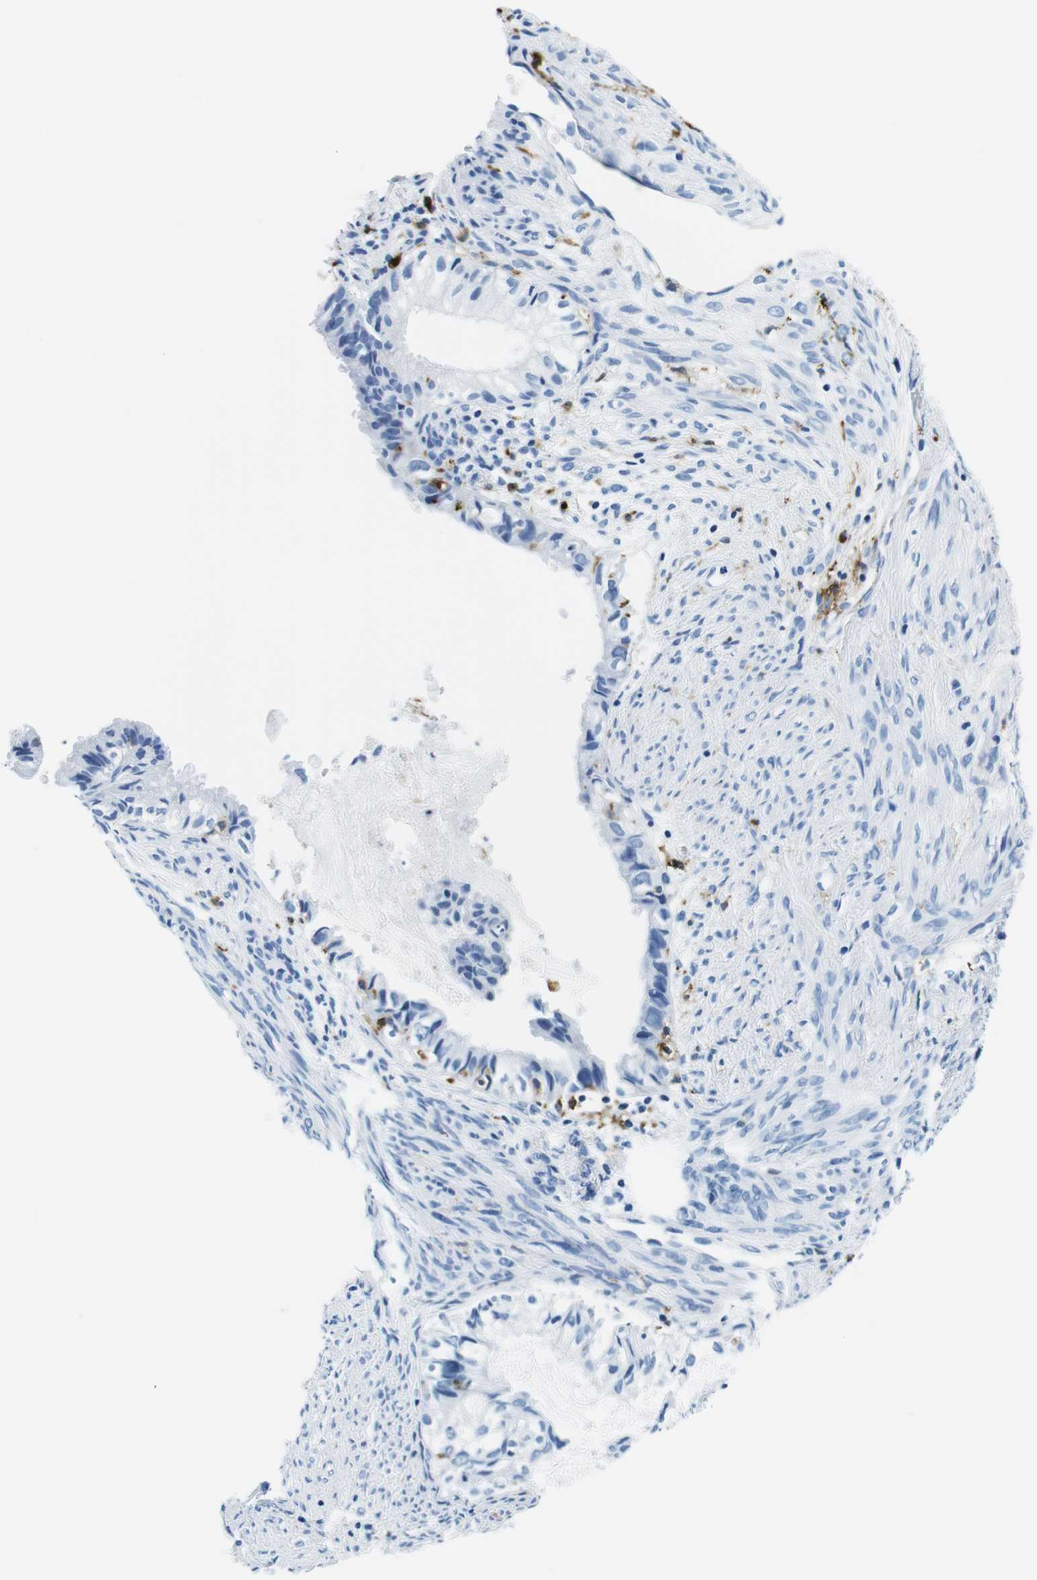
{"staining": {"intensity": "negative", "quantity": "none", "location": "none"}, "tissue": "cervical cancer", "cell_type": "Tumor cells", "image_type": "cancer", "snomed": [{"axis": "morphology", "description": "Normal tissue, NOS"}, {"axis": "morphology", "description": "Adenocarcinoma, NOS"}, {"axis": "topography", "description": "Cervix"}, {"axis": "topography", "description": "Endometrium"}], "caption": "Immunohistochemistry (IHC) of cervical adenocarcinoma demonstrates no positivity in tumor cells.", "gene": "HLA-DRB1", "patient": {"sex": "female", "age": 86}}